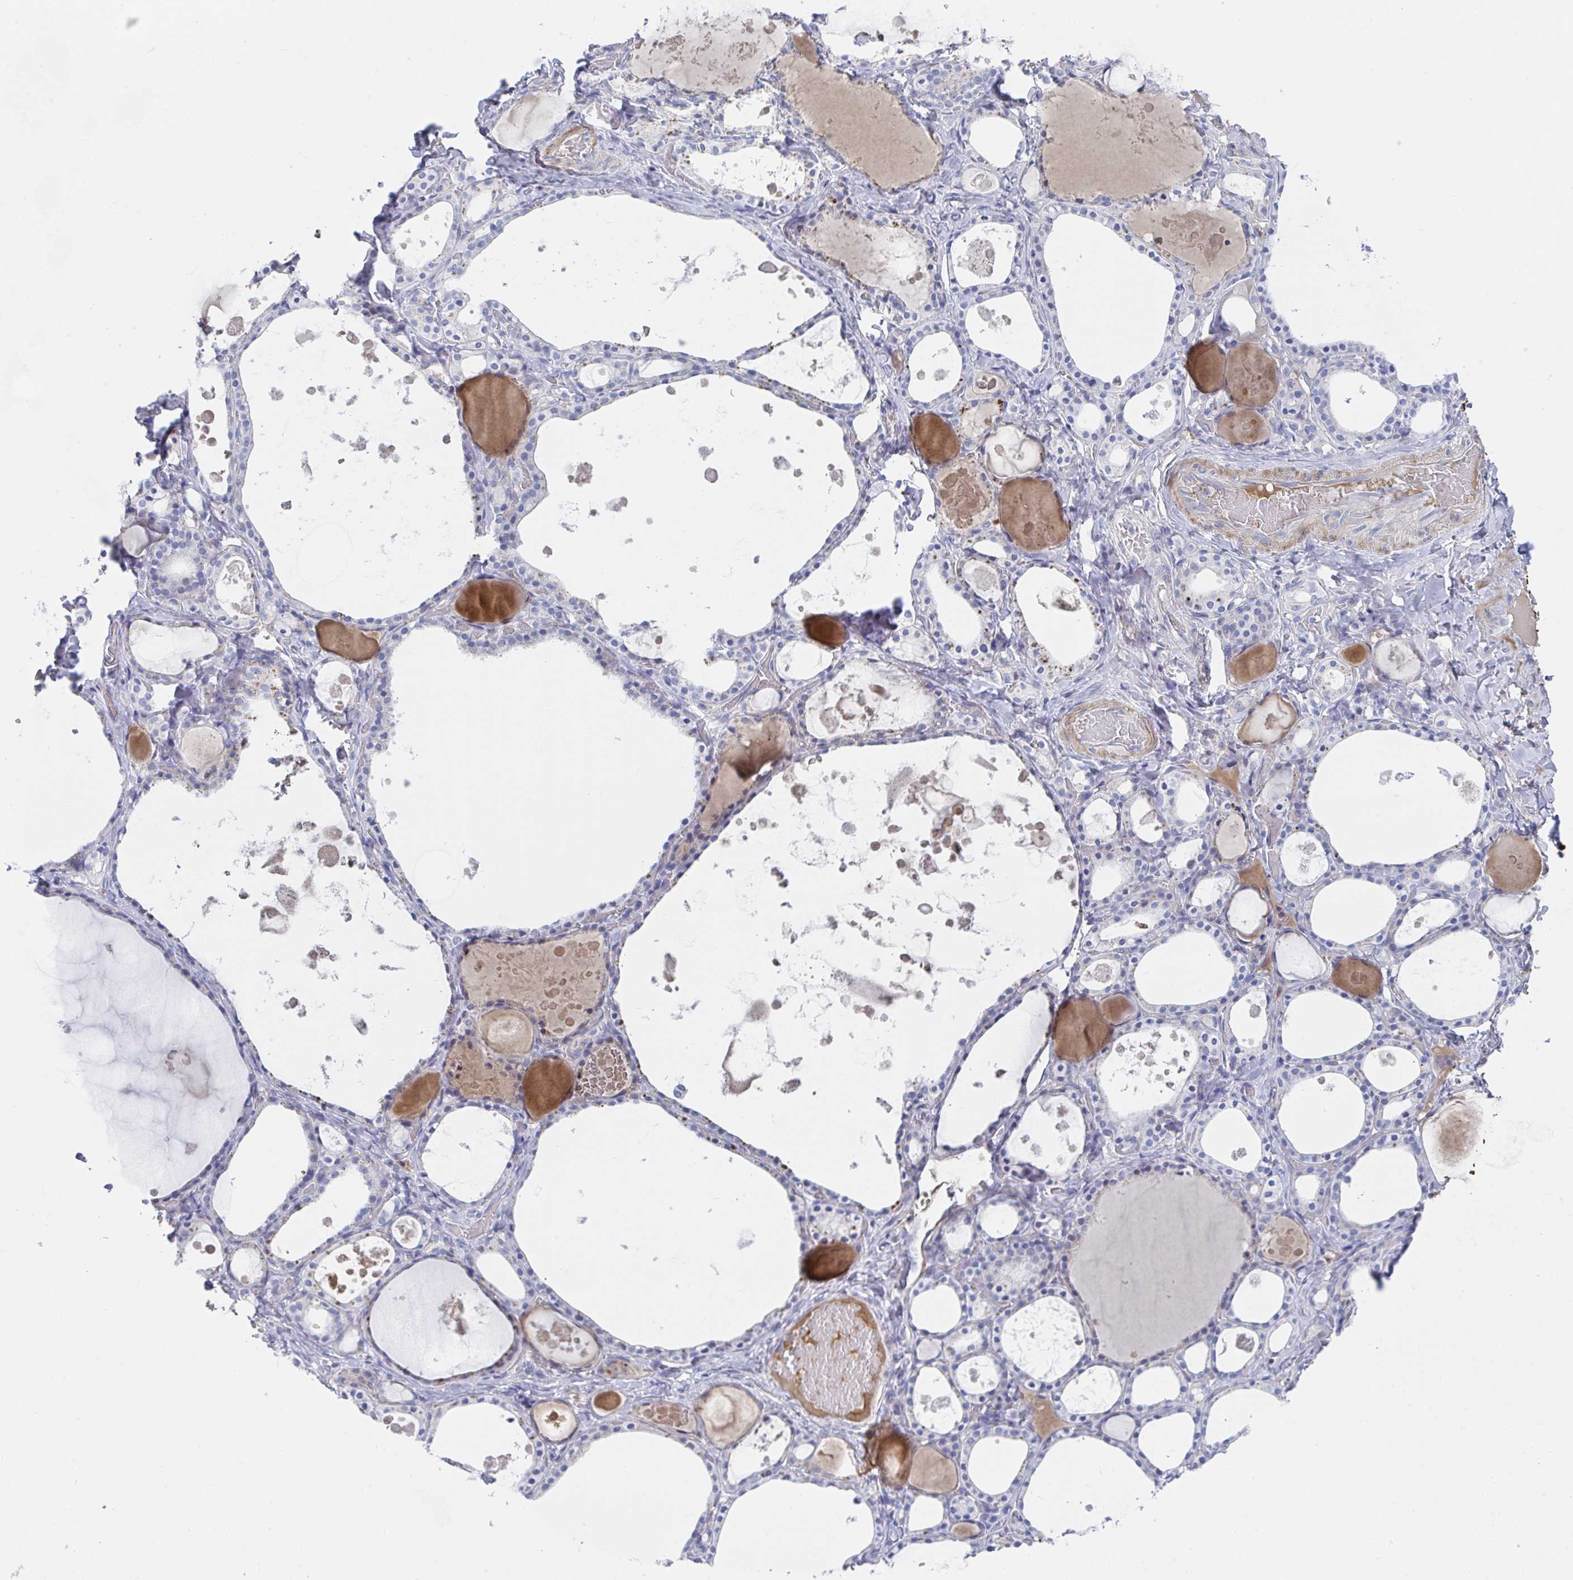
{"staining": {"intensity": "negative", "quantity": "none", "location": "none"}, "tissue": "thyroid gland", "cell_type": "Glandular cells", "image_type": "normal", "snomed": [{"axis": "morphology", "description": "Normal tissue, NOS"}, {"axis": "topography", "description": "Thyroid gland"}], "caption": "A histopathology image of thyroid gland stained for a protein shows no brown staining in glandular cells. (Brightfield microscopy of DAB (3,3'-diaminobenzidine) immunohistochemistry at high magnification).", "gene": "TNFAIP6", "patient": {"sex": "male", "age": 56}}